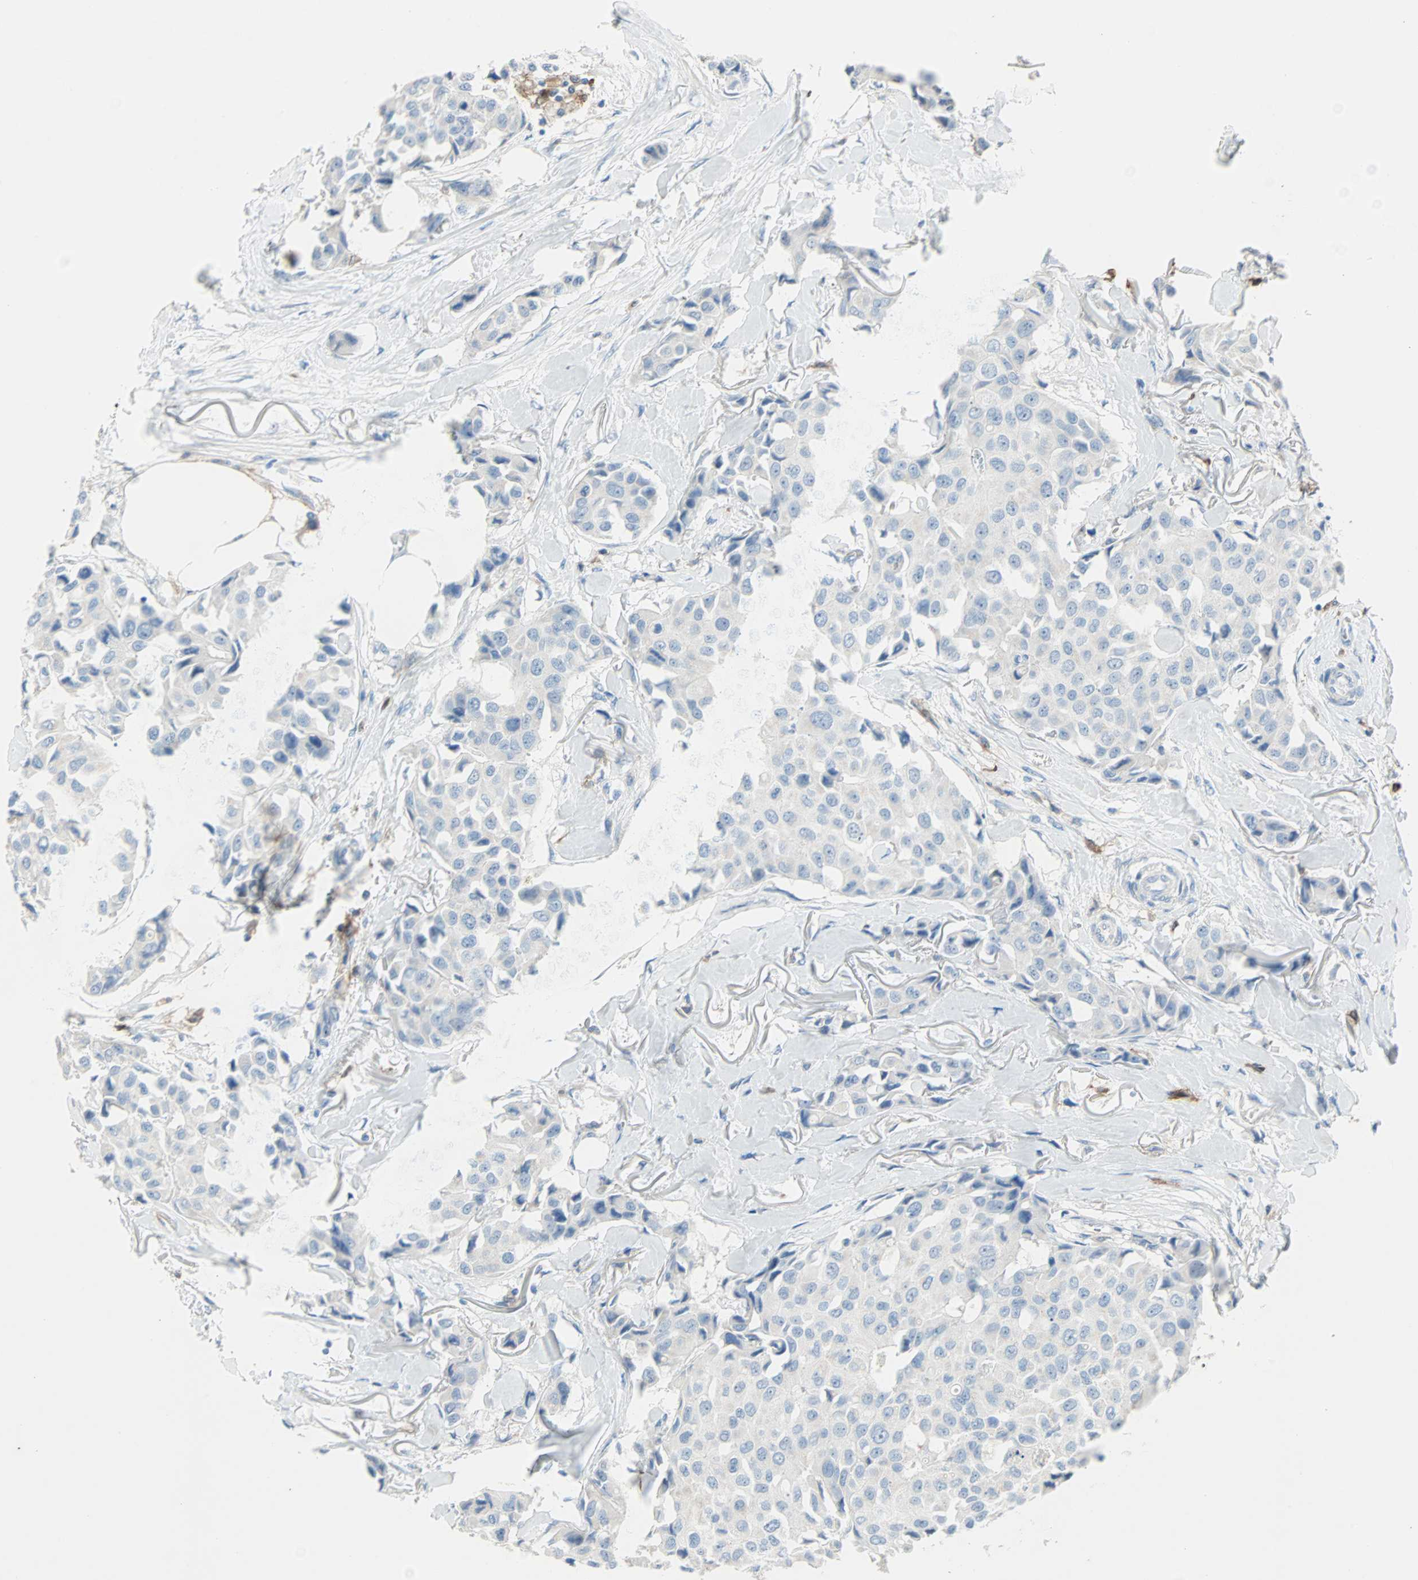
{"staining": {"intensity": "negative", "quantity": "none", "location": "none"}, "tissue": "breast cancer", "cell_type": "Tumor cells", "image_type": "cancer", "snomed": [{"axis": "morphology", "description": "Duct carcinoma"}, {"axis": "topography", "description": "Breast"}], "caption": "Tumor cells are negative for brown protein staining in breast cancer (intraductal carcinoma). (DAB (3,3'-diaminobenzidine) IHC visualized using brightfield microscopy, high magnification).", "gene": "CLEC4A", "patient": {"sex": "female", "age": 80}}